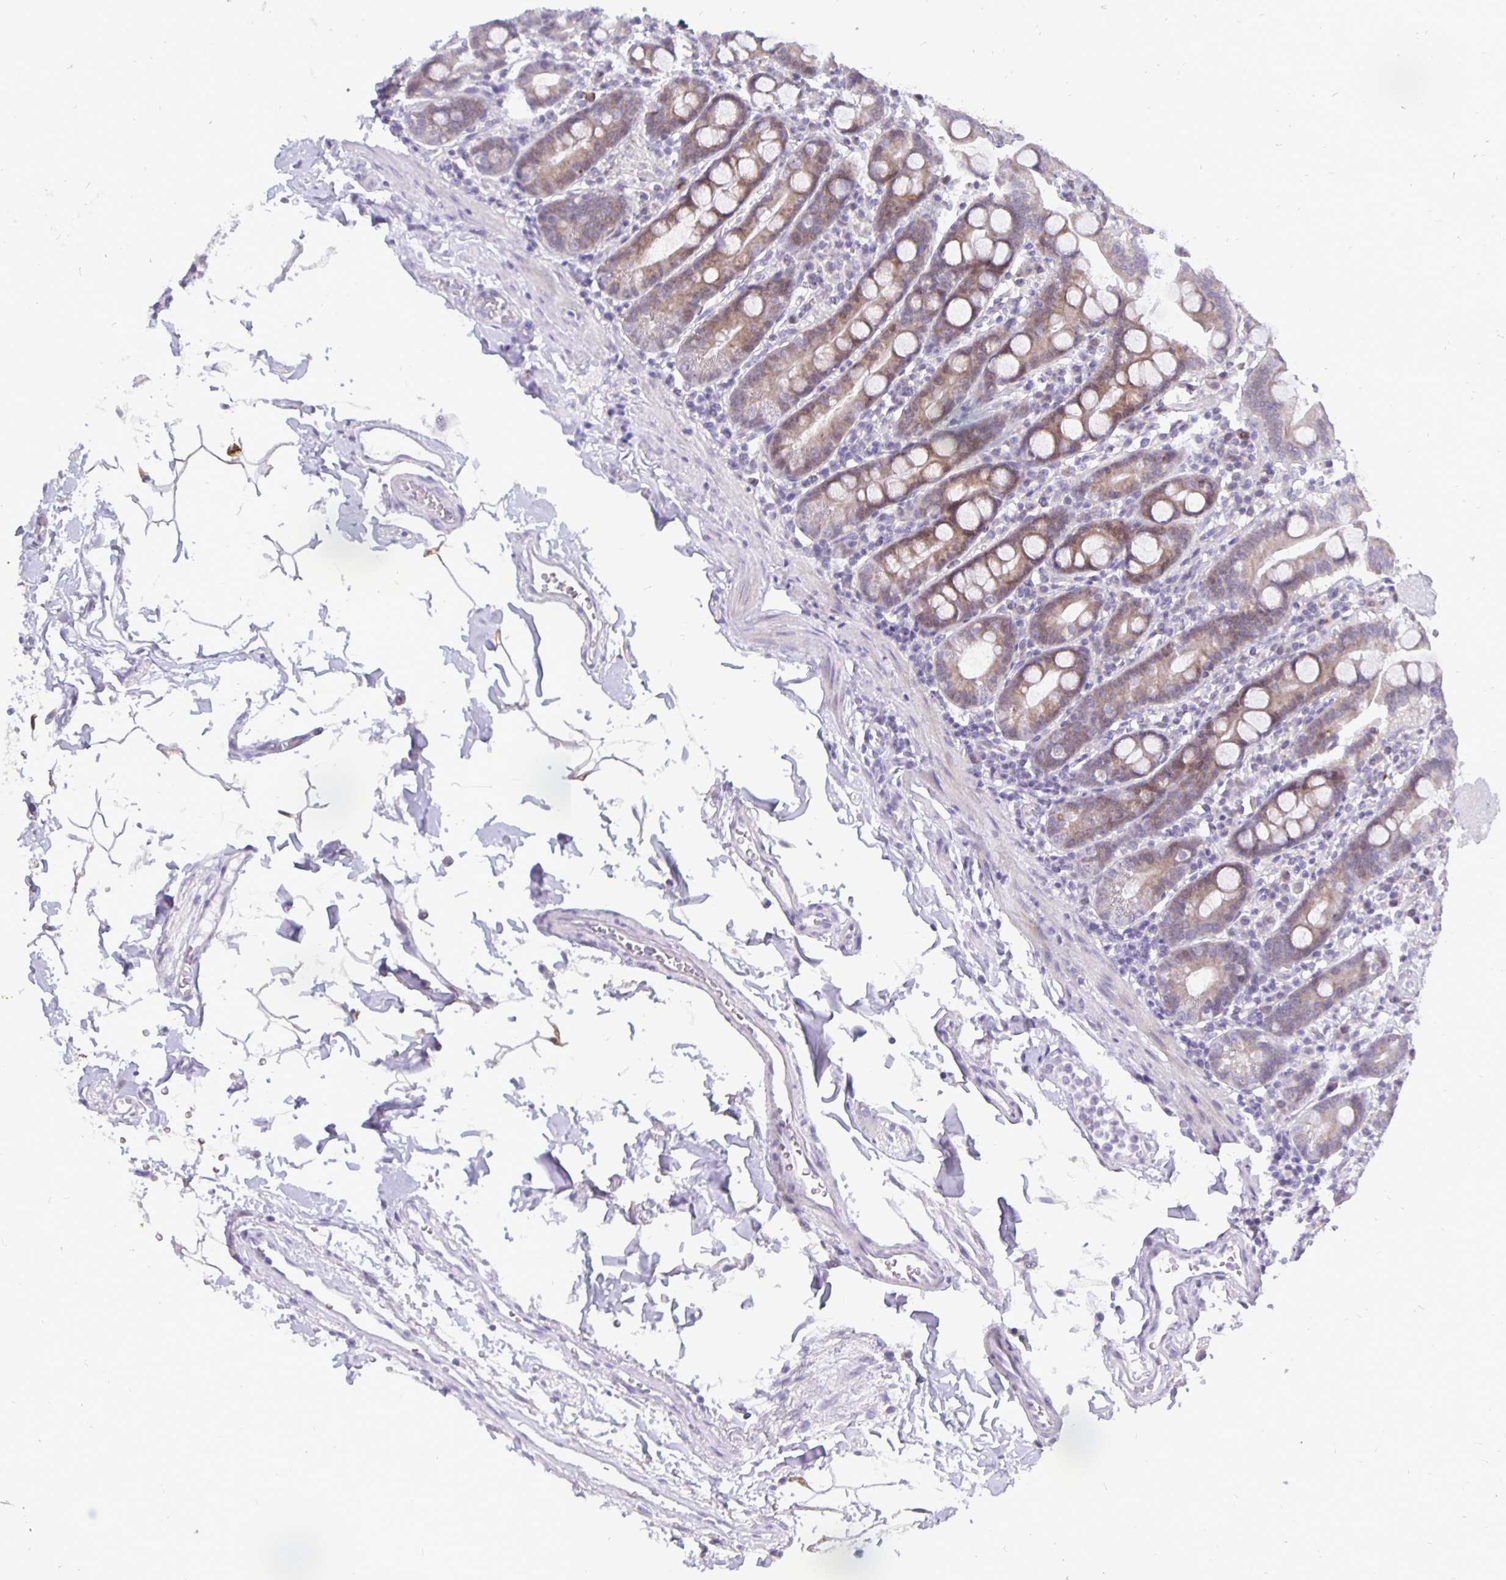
{"staining": {"intensity": "weak", "quantity": "25%-75%", "location": "cytoplasmic/membranous"}, "tissue": "duodenum", "cell_type": "Glandular cells", "image_type": "normal", "snomed": [{"axis": "morphology", "description": "Normal tissue, NOS"}, {"axis": "topography", "description": "Pancreas"}, {"axis": "topography", "description": "Duodenum"}], "caption": "Duodenum stained with DAB (3,3'-diaminobenzidine) IHC shows low levels of weak cytoplasmic/membranous staining in about 25%-75% of glandular cells. (DAB (3,3'-diaminobenzidine) IHC with brightfield microscopy, high magnification).", "gene": "ERBB2", "patient": {"sex": "male", "age": 59}}